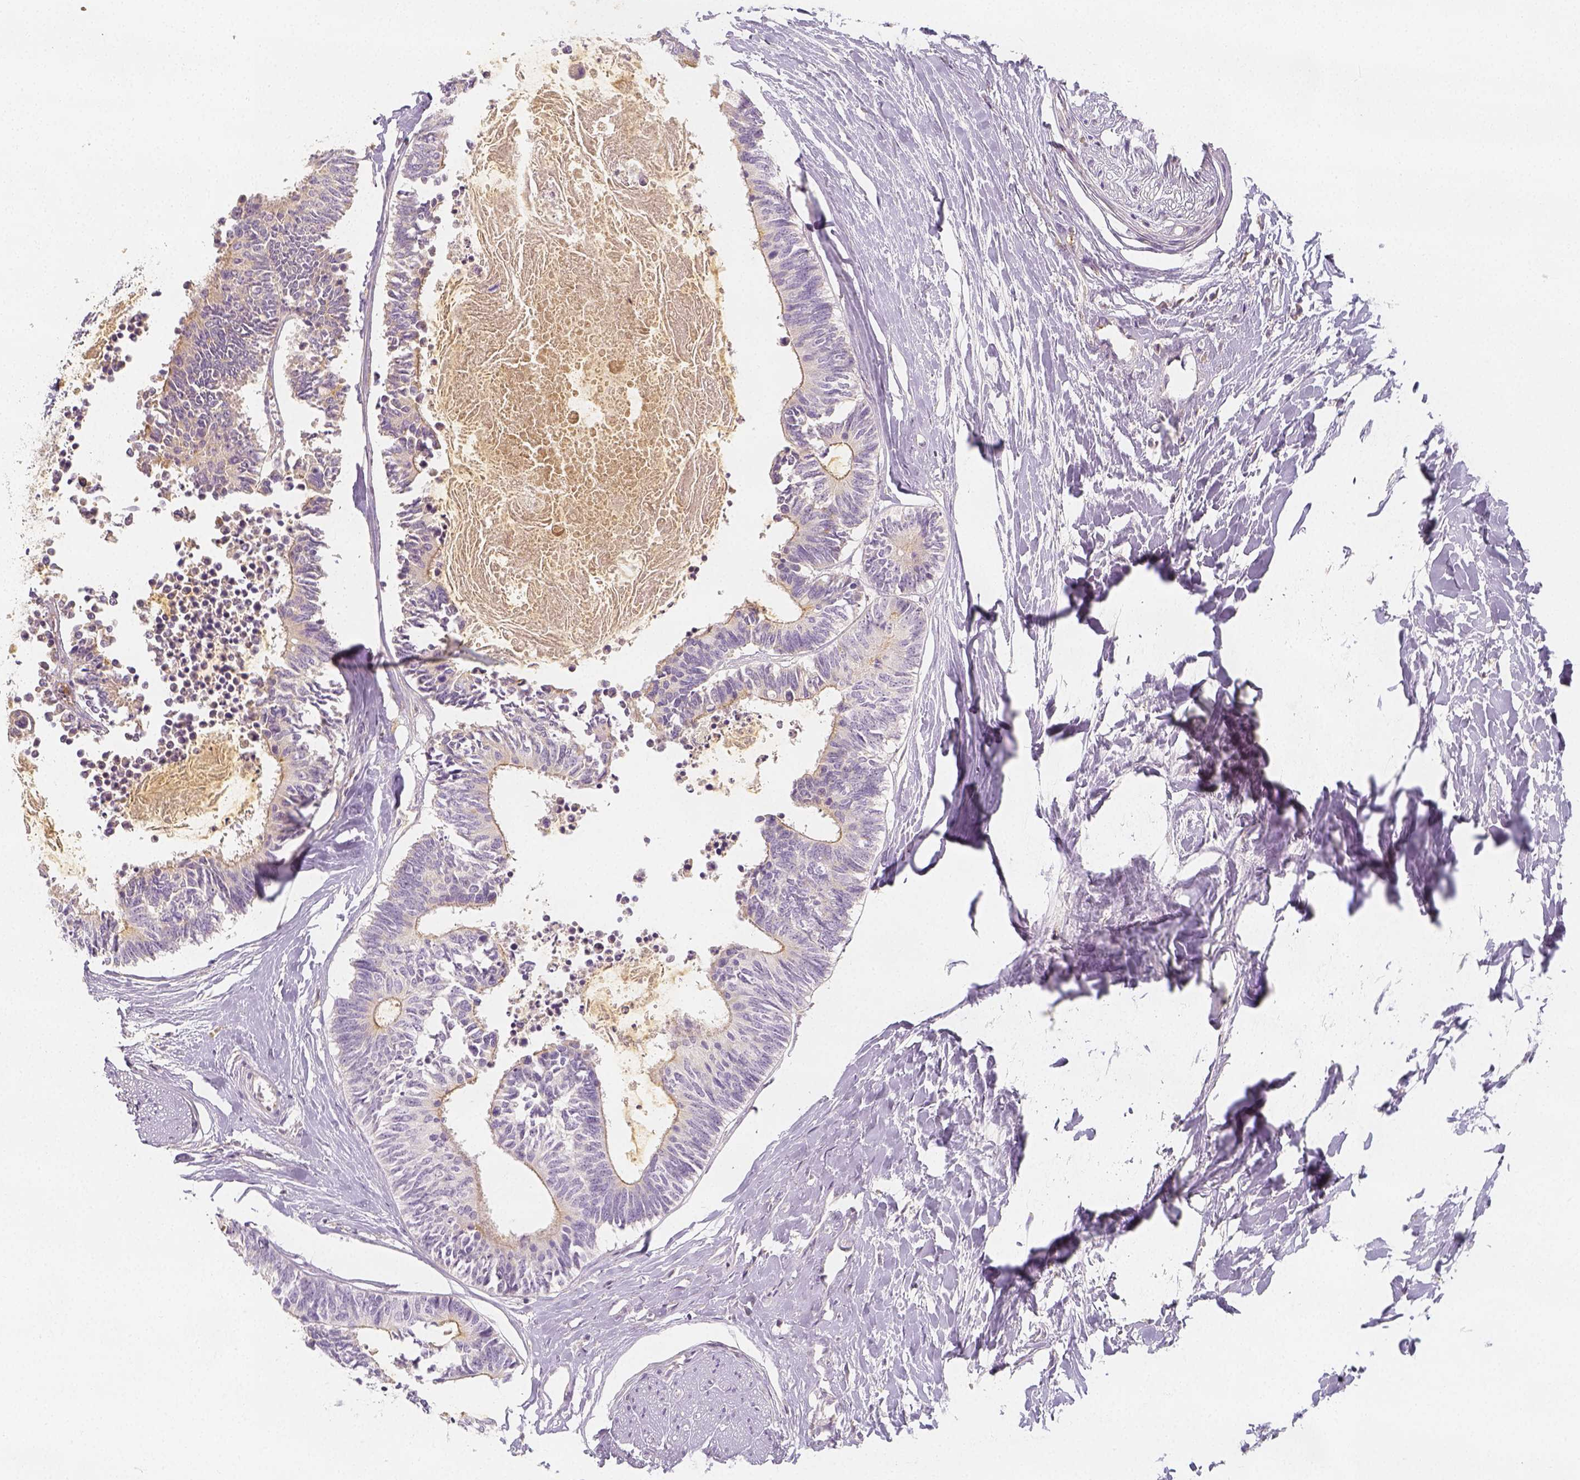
{"staining": {"intensity": "negative", "quantity": "none", "location": "none"}, "tissue": "colorectal cancer", "cell_type": "Tumor cells", "image_type": "cancer", "snomed": [{"axis": "morphology", "description": "Adenocarcinoma, NOS"}, {"axis": "topography", "description": "Colon"}, {"axis": "topography", "description": "Rectum"}], "caption": "The immunohistochemistry (IHC) image has no significant positivity in tumor cells of colorectal cancer (adenocarcinoma) tissue.", "gene": "PTPRJ", "patient": {"sex": "male", "age": 57}}